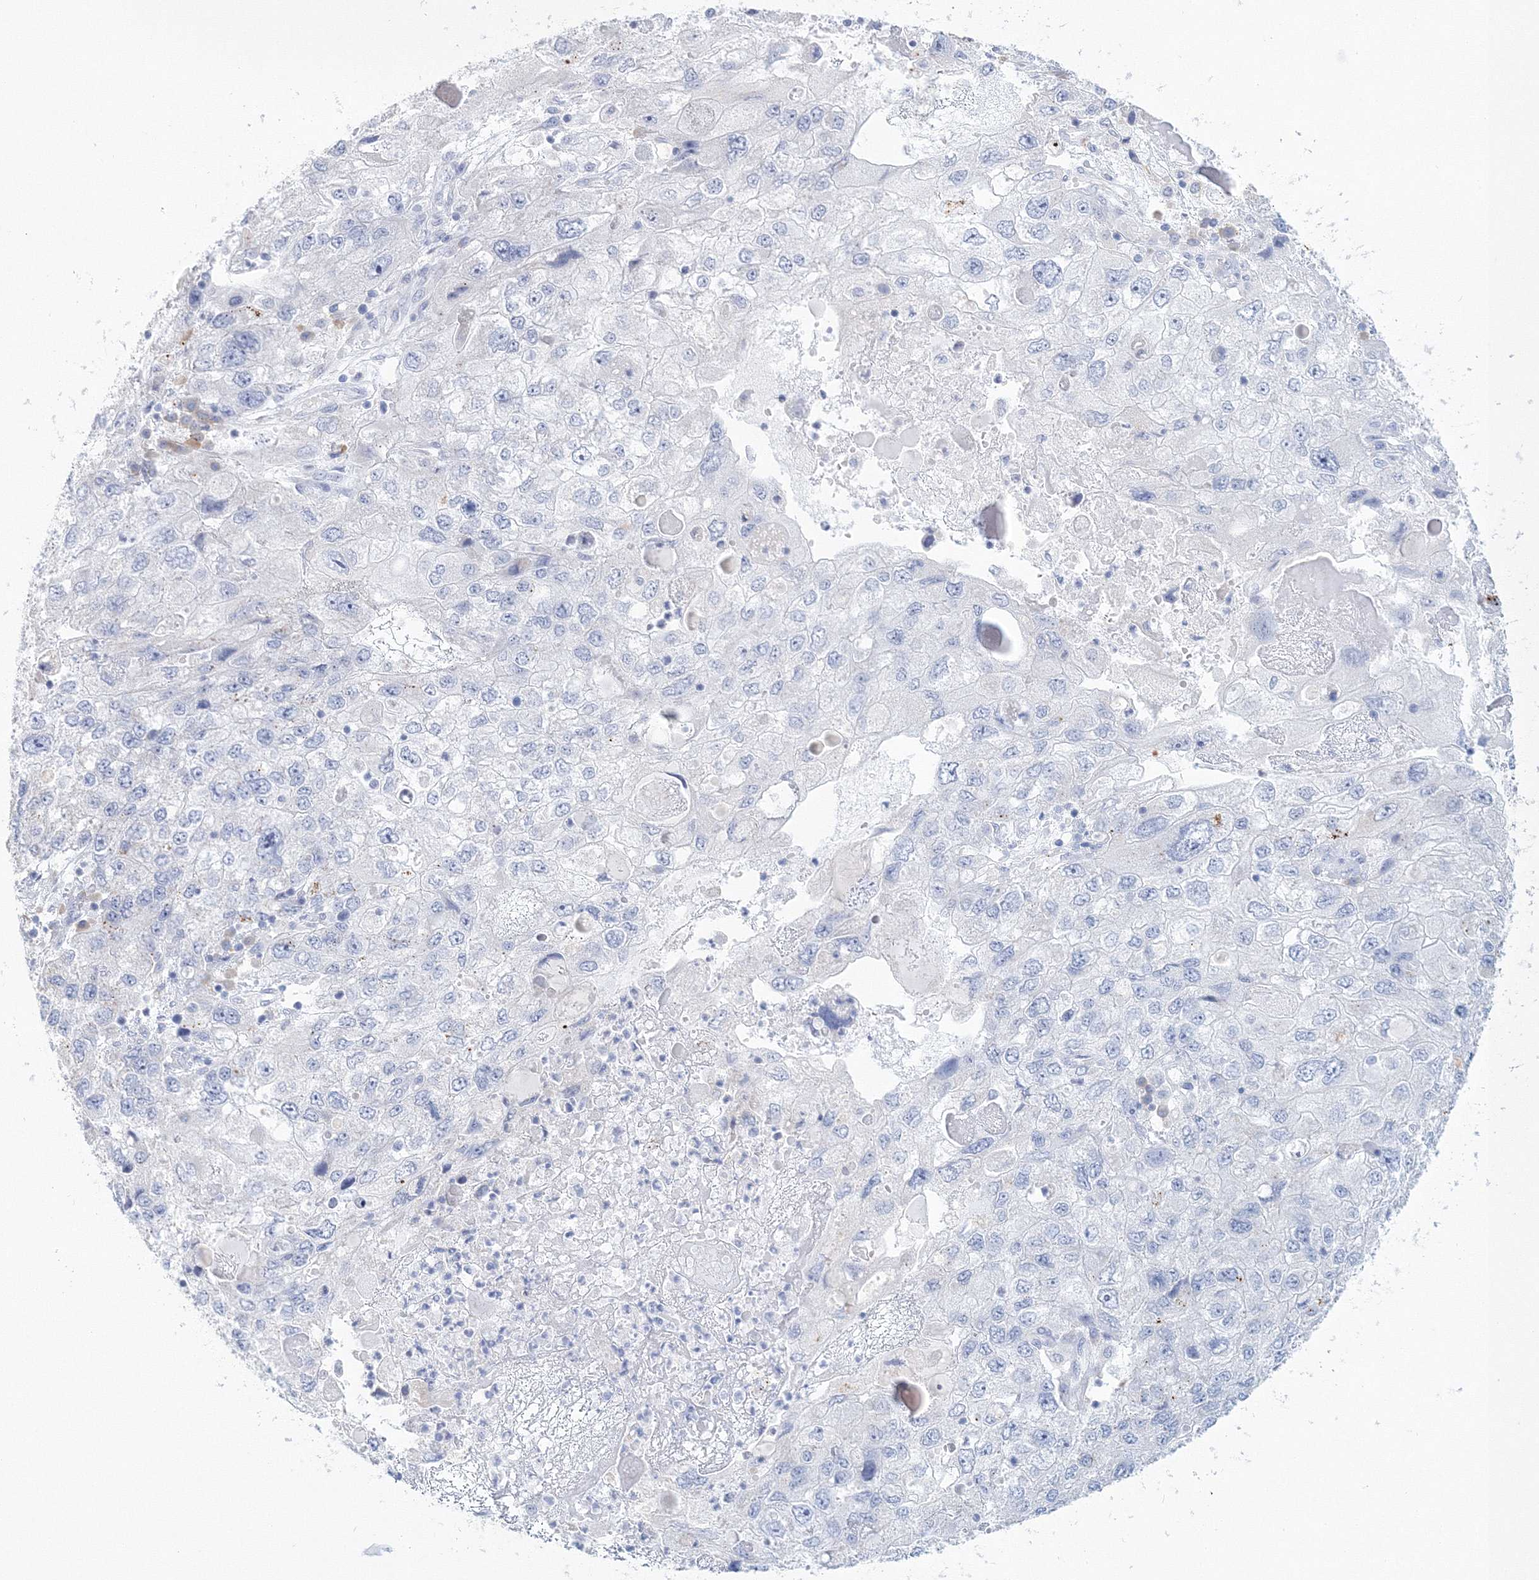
{"staining": {"intensity": "negative", "quantity": "none", "location": "none"}, "tissue": "endometrial cancer", "cell_type": "Tumor cells", "image_type": "cancer", "snomed": [{"axis": "morphology", "description": "Adenocarcinoma, NOS"}, {"axis": "topography", "description": "Endometrium"}], "caption": "There is no significant positivity in tumor cells of endometrial cancer (adenocarcinoma). Brightfield microscopy of IHC stained with DAB (3,3'-diaminobenzidine) (brown) and hematoxylin (blue), captured at high magnification.", "gene": "VSIG1", "patient": {"sex": "female", "age": 49}}